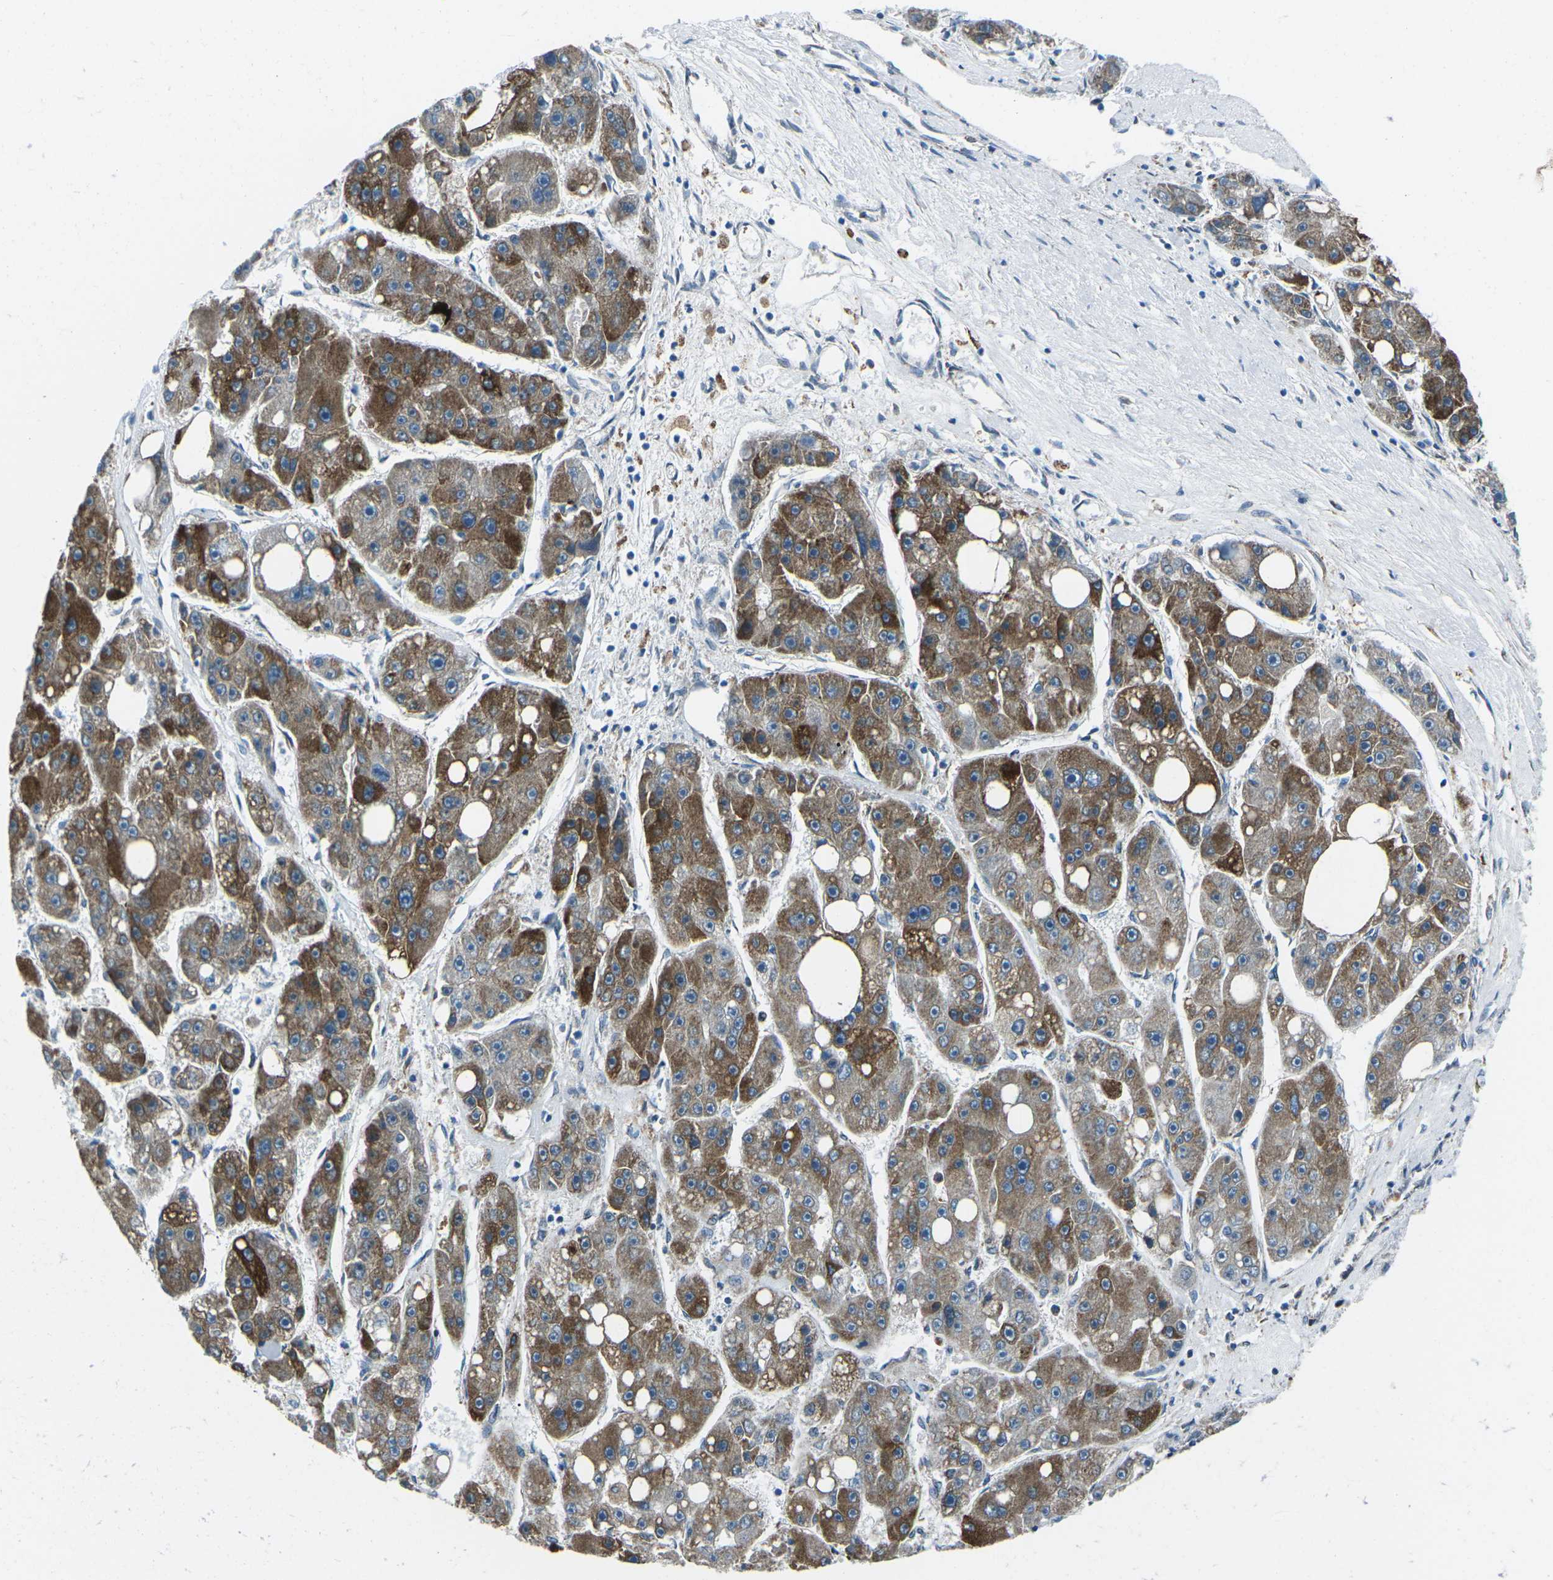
{"staining": {"intensity": "moderate", "quantity": ">75%", "location": "cytoplasmic/membranous"}, "tissue": "liver cancer", "cell_type": "Tumor cells", "image_type": "cancer", "snomed": [{"axis": "morphology", "description": "Carcinoma, Hepatocellular, NOS"}, {"axis": "topography", "description": "Liver"}], "caption": "Hepatocellular carcinoma (liver) stained with a brown dye reveals moderate cytoplasmic/membranous positive staining in approximately >75% of tumor cells.", "gene": "RFESD", "patient": {"sex": "female", "age": 61}}